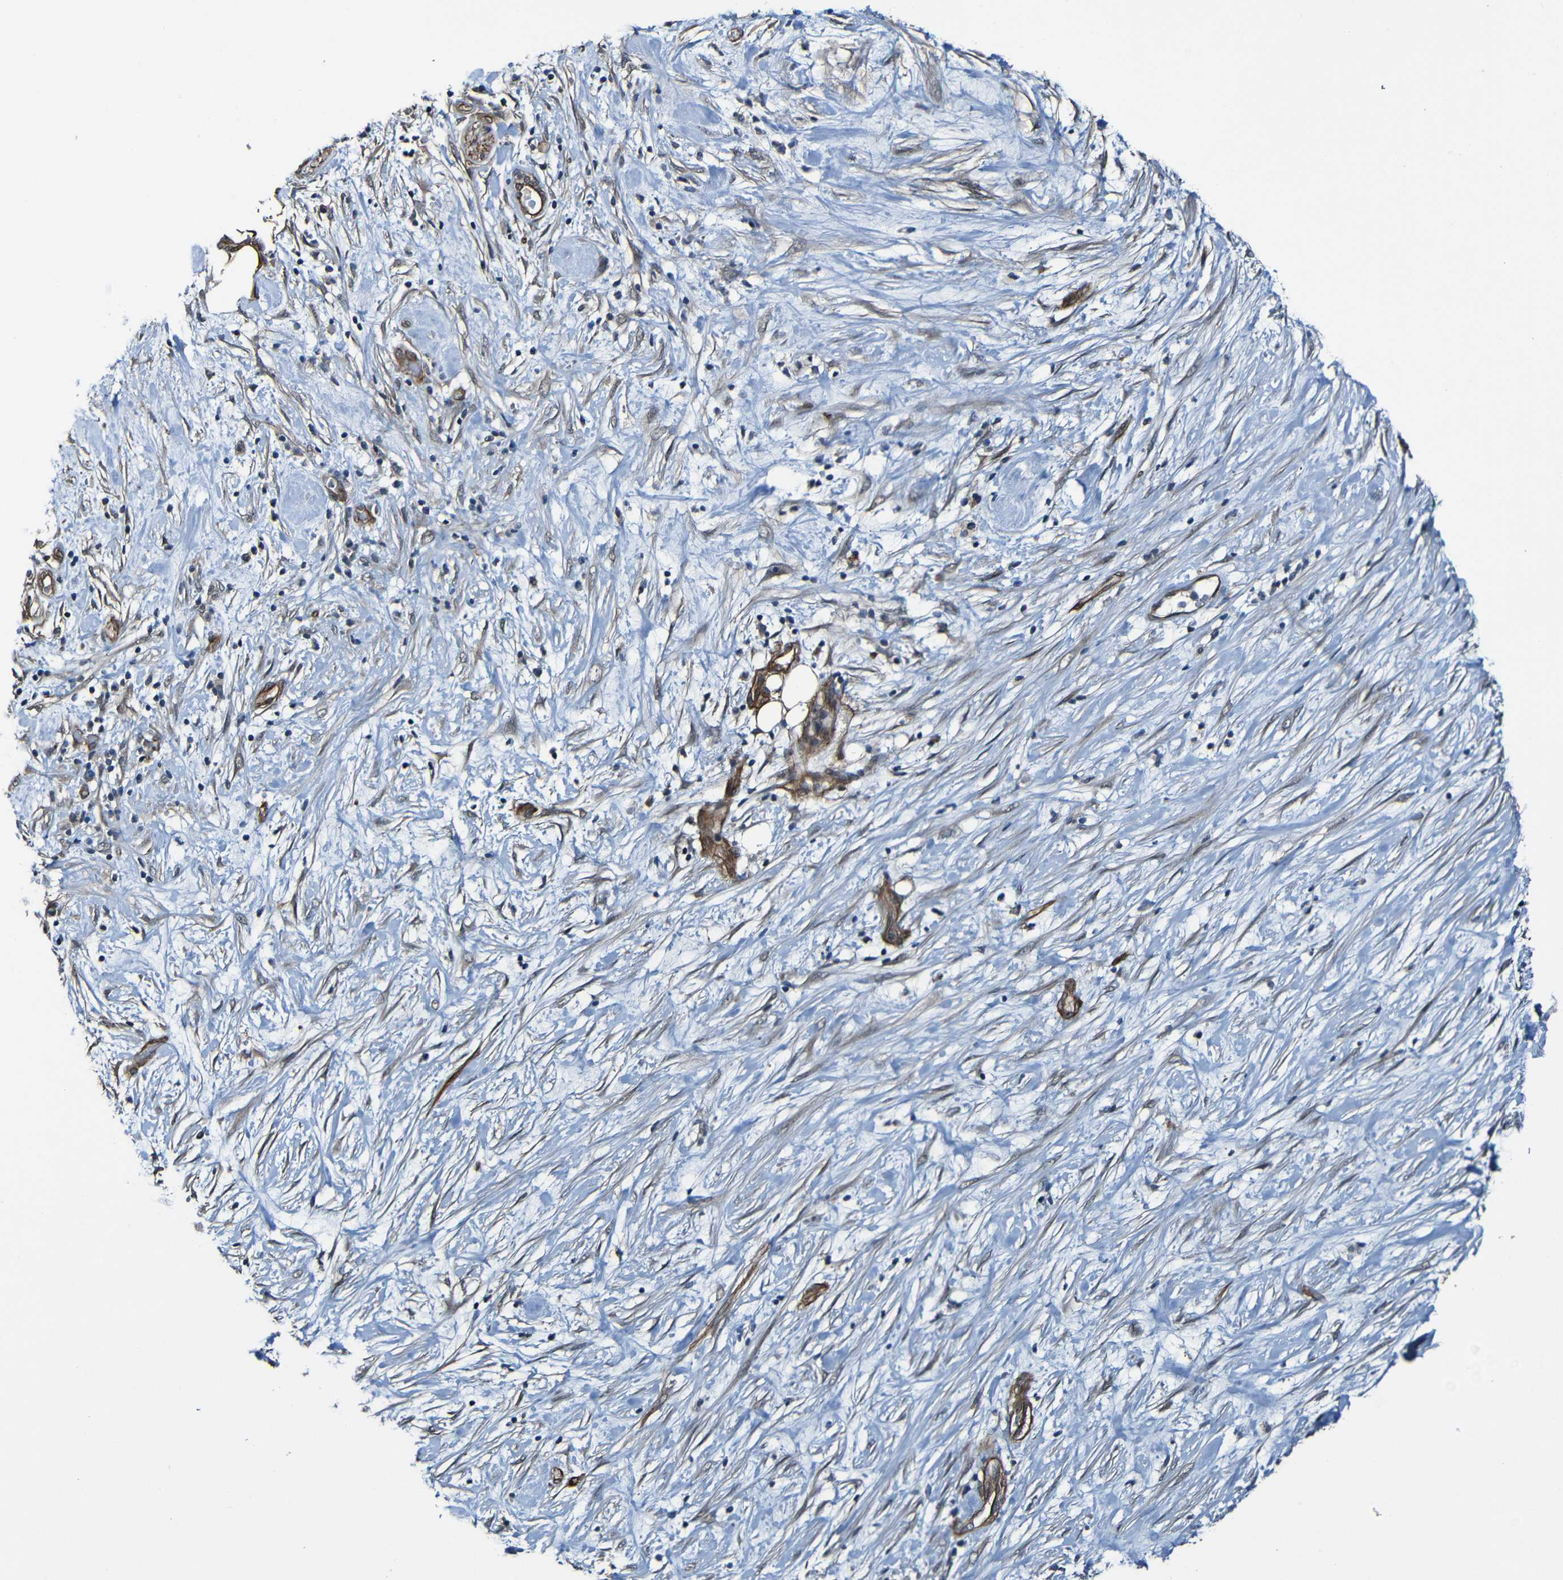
{"staining": {"intensity": "weak", "quantity": "25%-75%", "location": "cytoplasmic/membranous"}, "tissue": "pancreatic cancer", "cell_type": "Tumor cells", "image_type": "cancer", "snomed": [{"axis": "morphology", "description": "Adenocarcinoma, NOS"}, {"axis": "topography", "description": "Pancreas"}], "caption": "This image shows IHC staining of pancreatic cancer (adenocarcinoma), with low weak cytoplasmic/membranous staining in approximately 25%-75% of tumor cells.", "gene": "LGR5", "patient": {"sex": "female", "age": 78}}